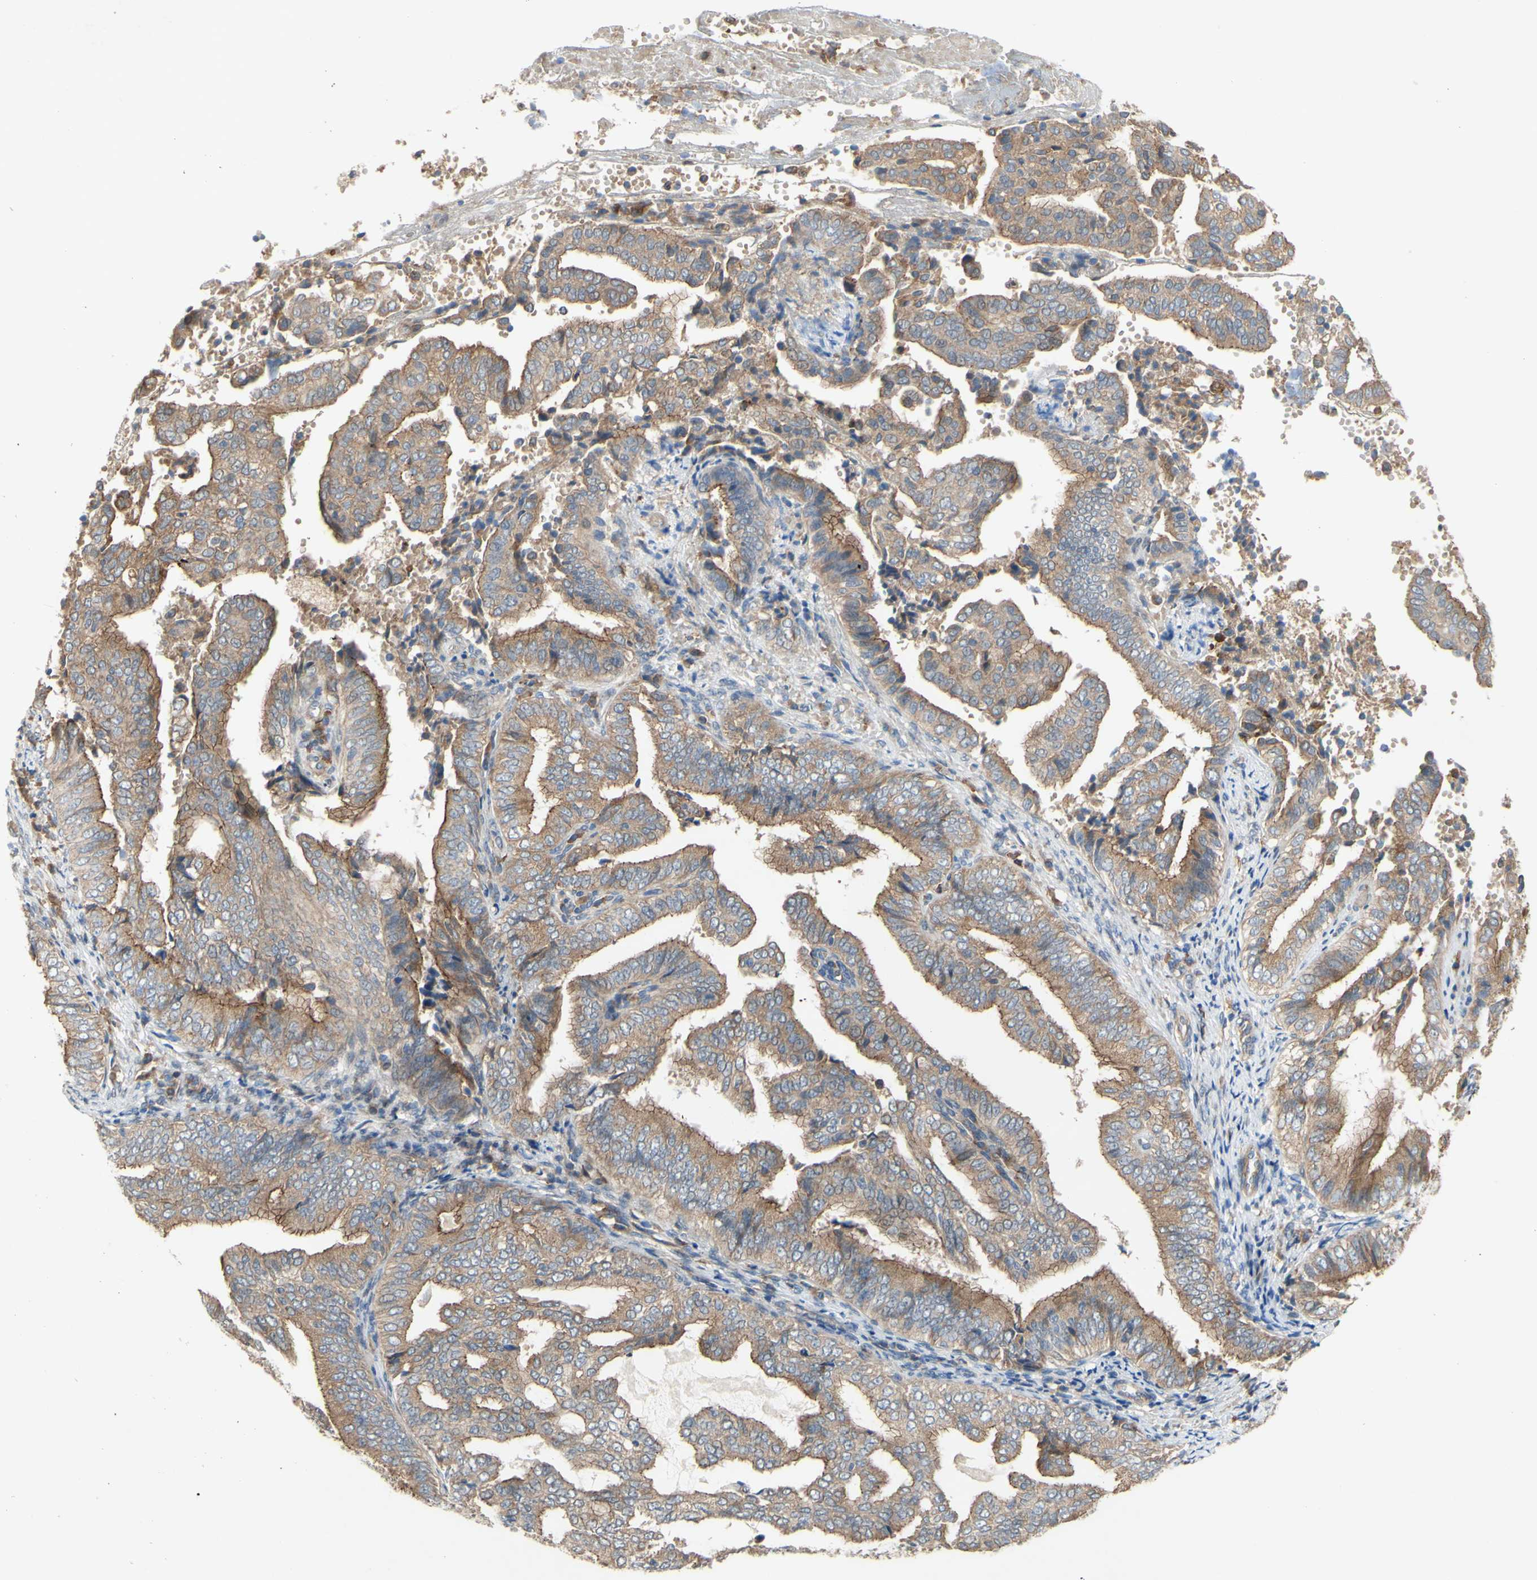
{"staining": {"intensity": "moderate", "quantity": ">75%", "location": "cytoplasmic/membranous"}, "tissue": "endometrial cancer", "cell_type": "Tumor cells", "image_type": "cancer", "snomed": [{"axis": "morphology", "description": "Adenocarcinoma, NOS"}, {"axis": "topography", "description": "Endometrium"}], "caption": "Brown immunohistochemical staining in endometrial adenocarcinoma exhibits moderate cytoplasmic/membranous staining in about >75% of tumor cells. (DAB = brown stain, brightfield microscopy at high magnification).", "gene": "PDGFB", "patient": {"sex": "female", "age": 58}}